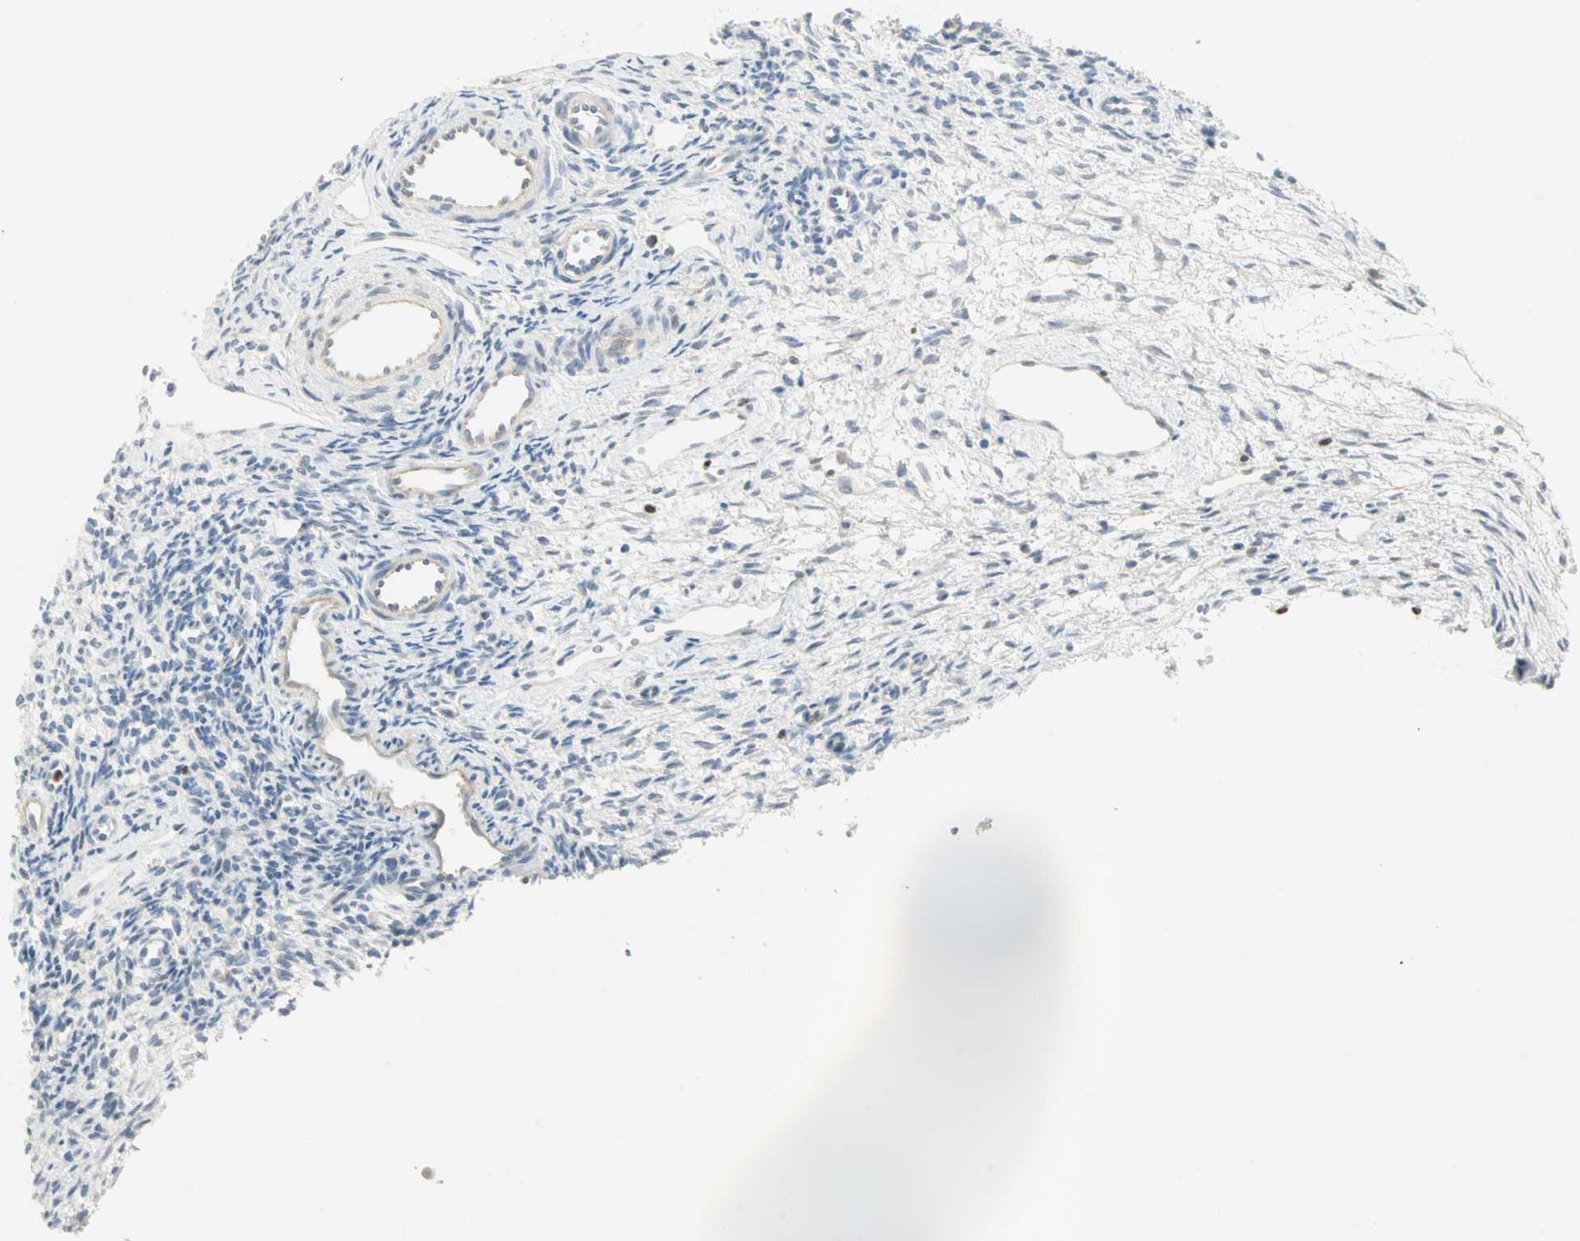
{"staining": {"intensity": "negative", "quantity": "none", "location": "none"}, "tissue": "ovary", "cell_type": "Ovarian stroma cells", "image_type": "normal", "snomed": [{"axis": "morphology", "description": "Normal tissue, NOS"}, {"axis": "topography", "description": "Ovary"}], "caption": "The IHC image has no significant staining in ovarian stroma cells of ovary. (IHC, brightfield microscopy, high magnification).", "gene": "MLLT10", "patient": {"sex": "female", "age": 33}}